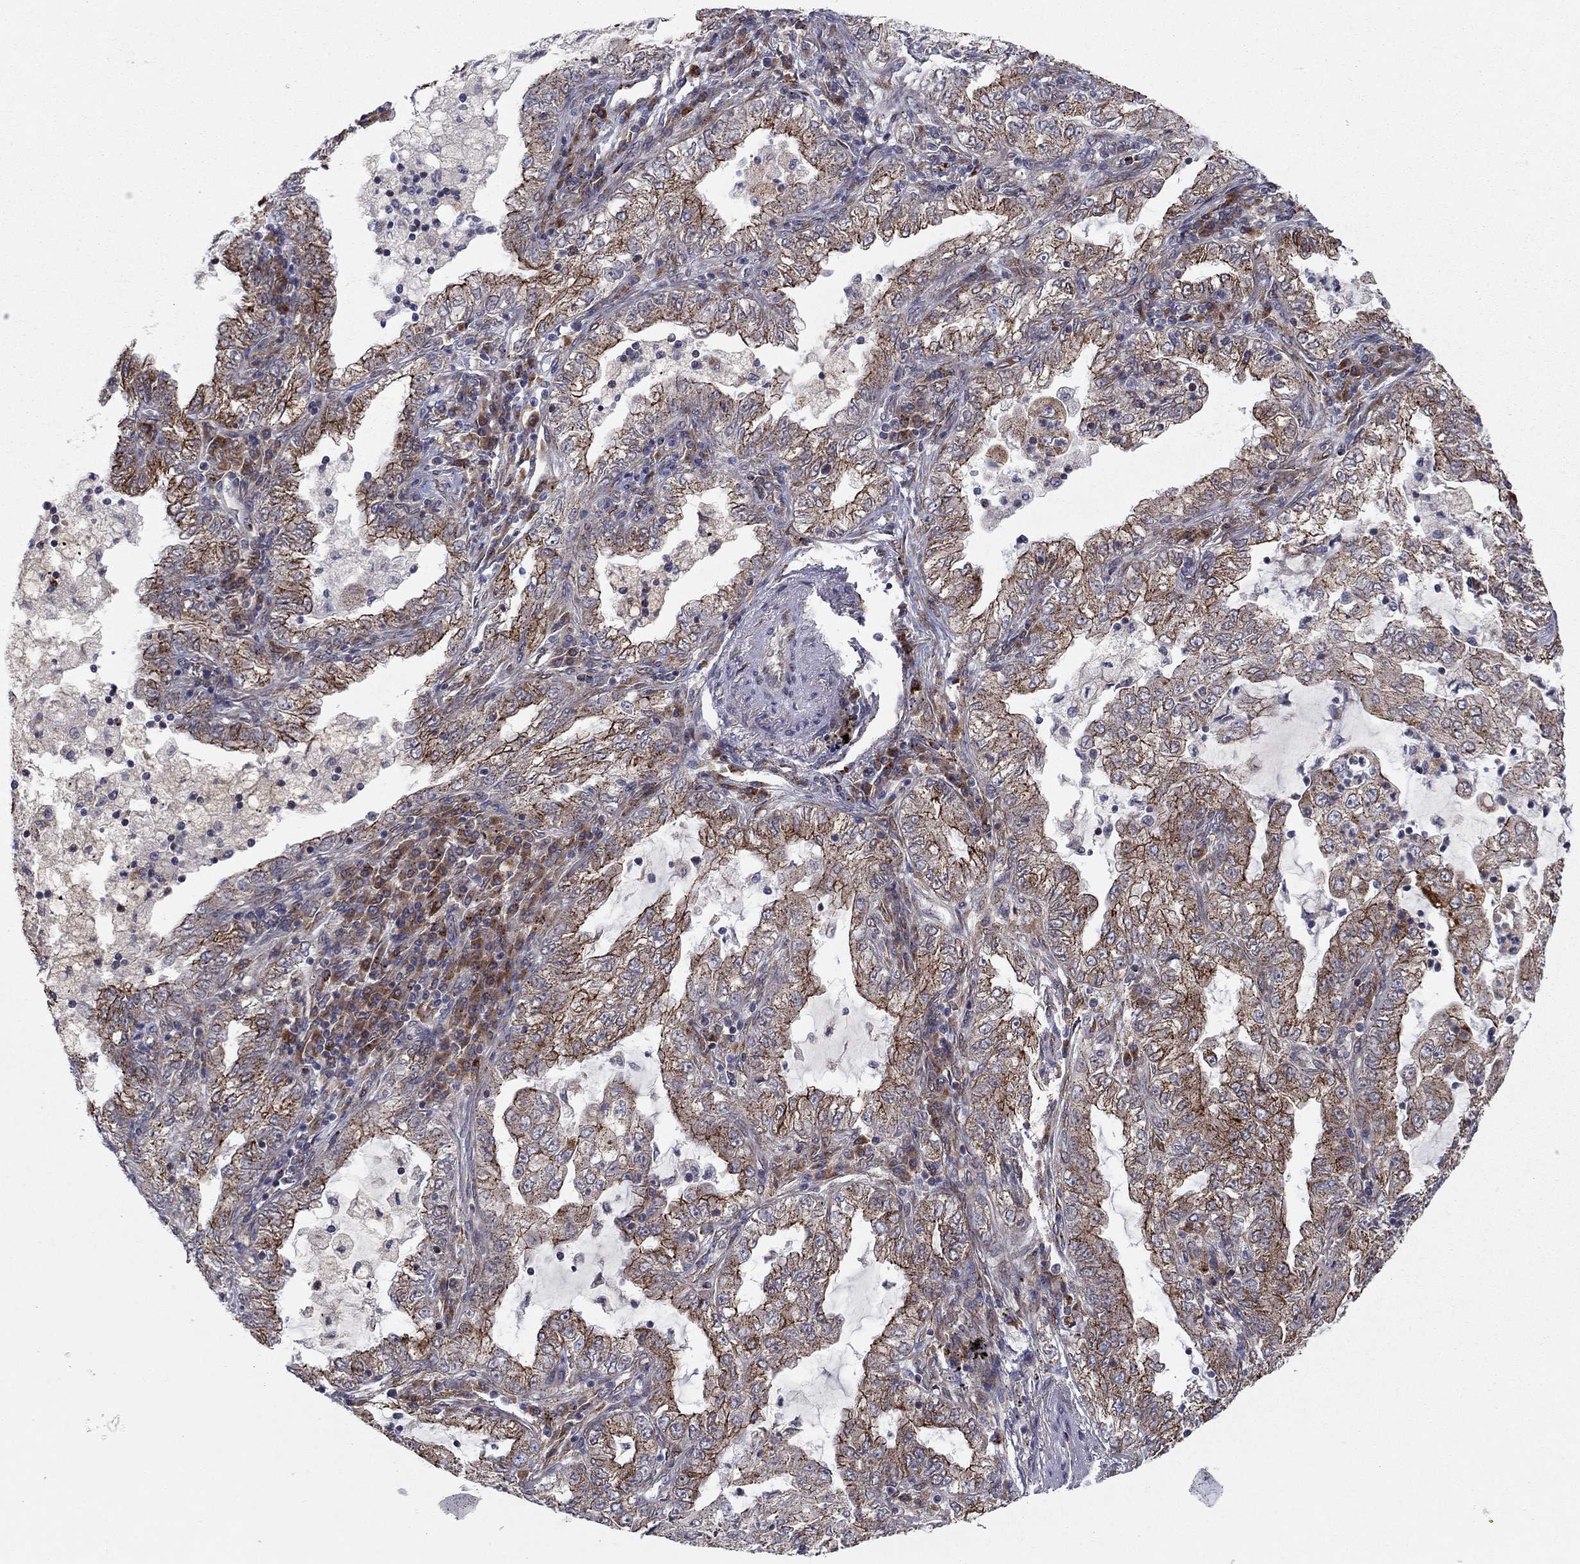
{"staining": {"intensity": "strong", "quantity": "25%-75%", "location": "cytoplasmic/membranous"}, "tissue": "lung cancer", "cell_type": "Tumor cells", "image_type": "cancer", "snomed": [{"axis": "morphology", "description": "Adenocarcinoma, NOS"}, {"axis": "topography", "description": "Lung"}], "caption": "Strong cytoplasmic/membranous protein expression is seen in about 25%-75% of tumor cells in adenocarcinoma (lung).", "gene": "YIF1A", "patient": {"sex": "female", "age": 73}}